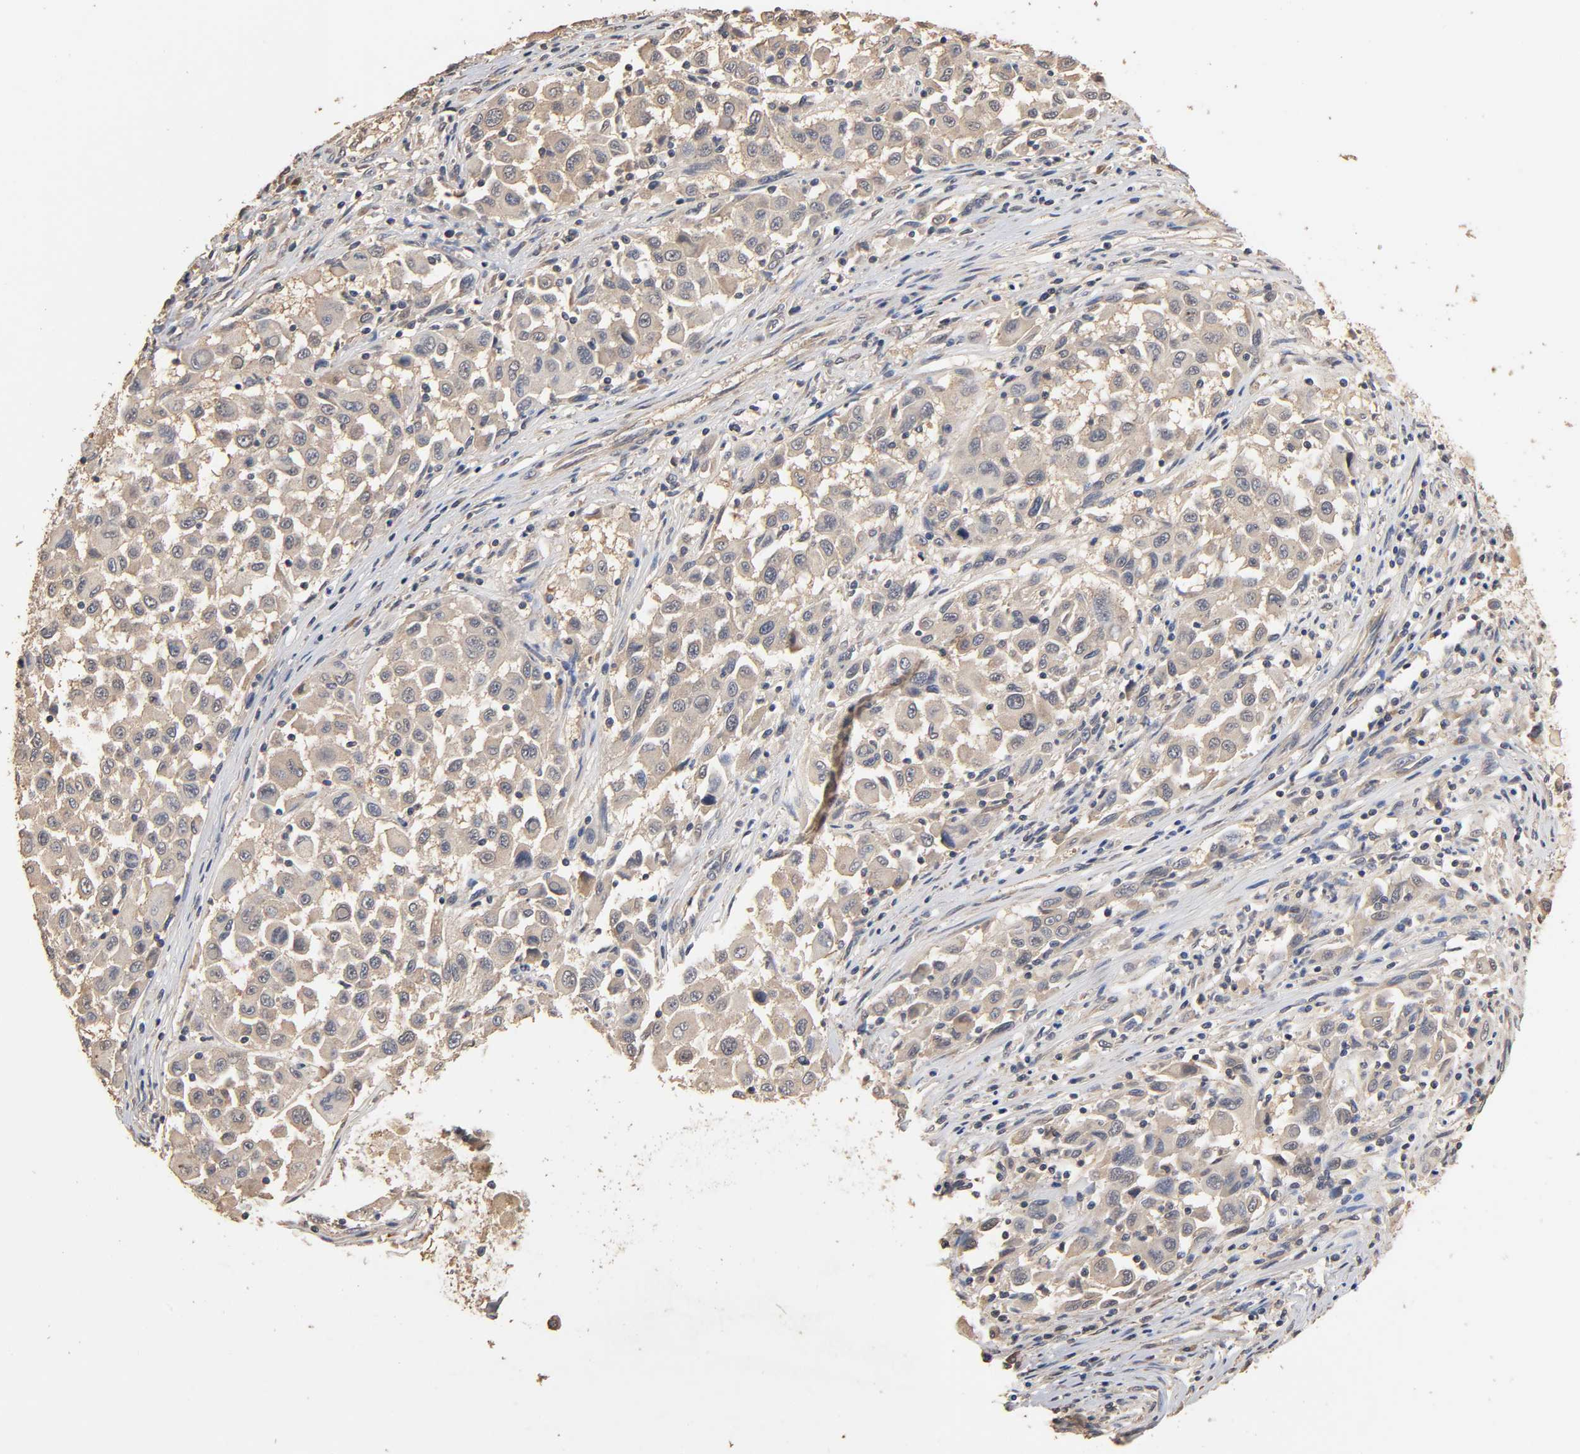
{"staining": {"intensity": "weak", "quantity": "25%-75%", "location": "cytoplasmic/membranous"}, "tissue": "melanoma", "cell_type": "Tumor cells", "image_type": "cancer", "snomed": [{"axis": "morphology", "description": "Malignant melanoma, Metastatic site"}, {"axis": "topography", "description": "Lymph node"}], "caption": "Protein staining of melanoma tissue shows weak cytoplasmic/membranous staining in about 25%-75% of tumor cells. The staining was performed using DAB (3,3'-diaminobenzidine) to visualize the protein expression in brown, while the nuclei were stained in blue with hematoxylin (Magnification: 20x).", "gene": "ARHGEF7", "patient": {"sex": "male", "age": 61}}